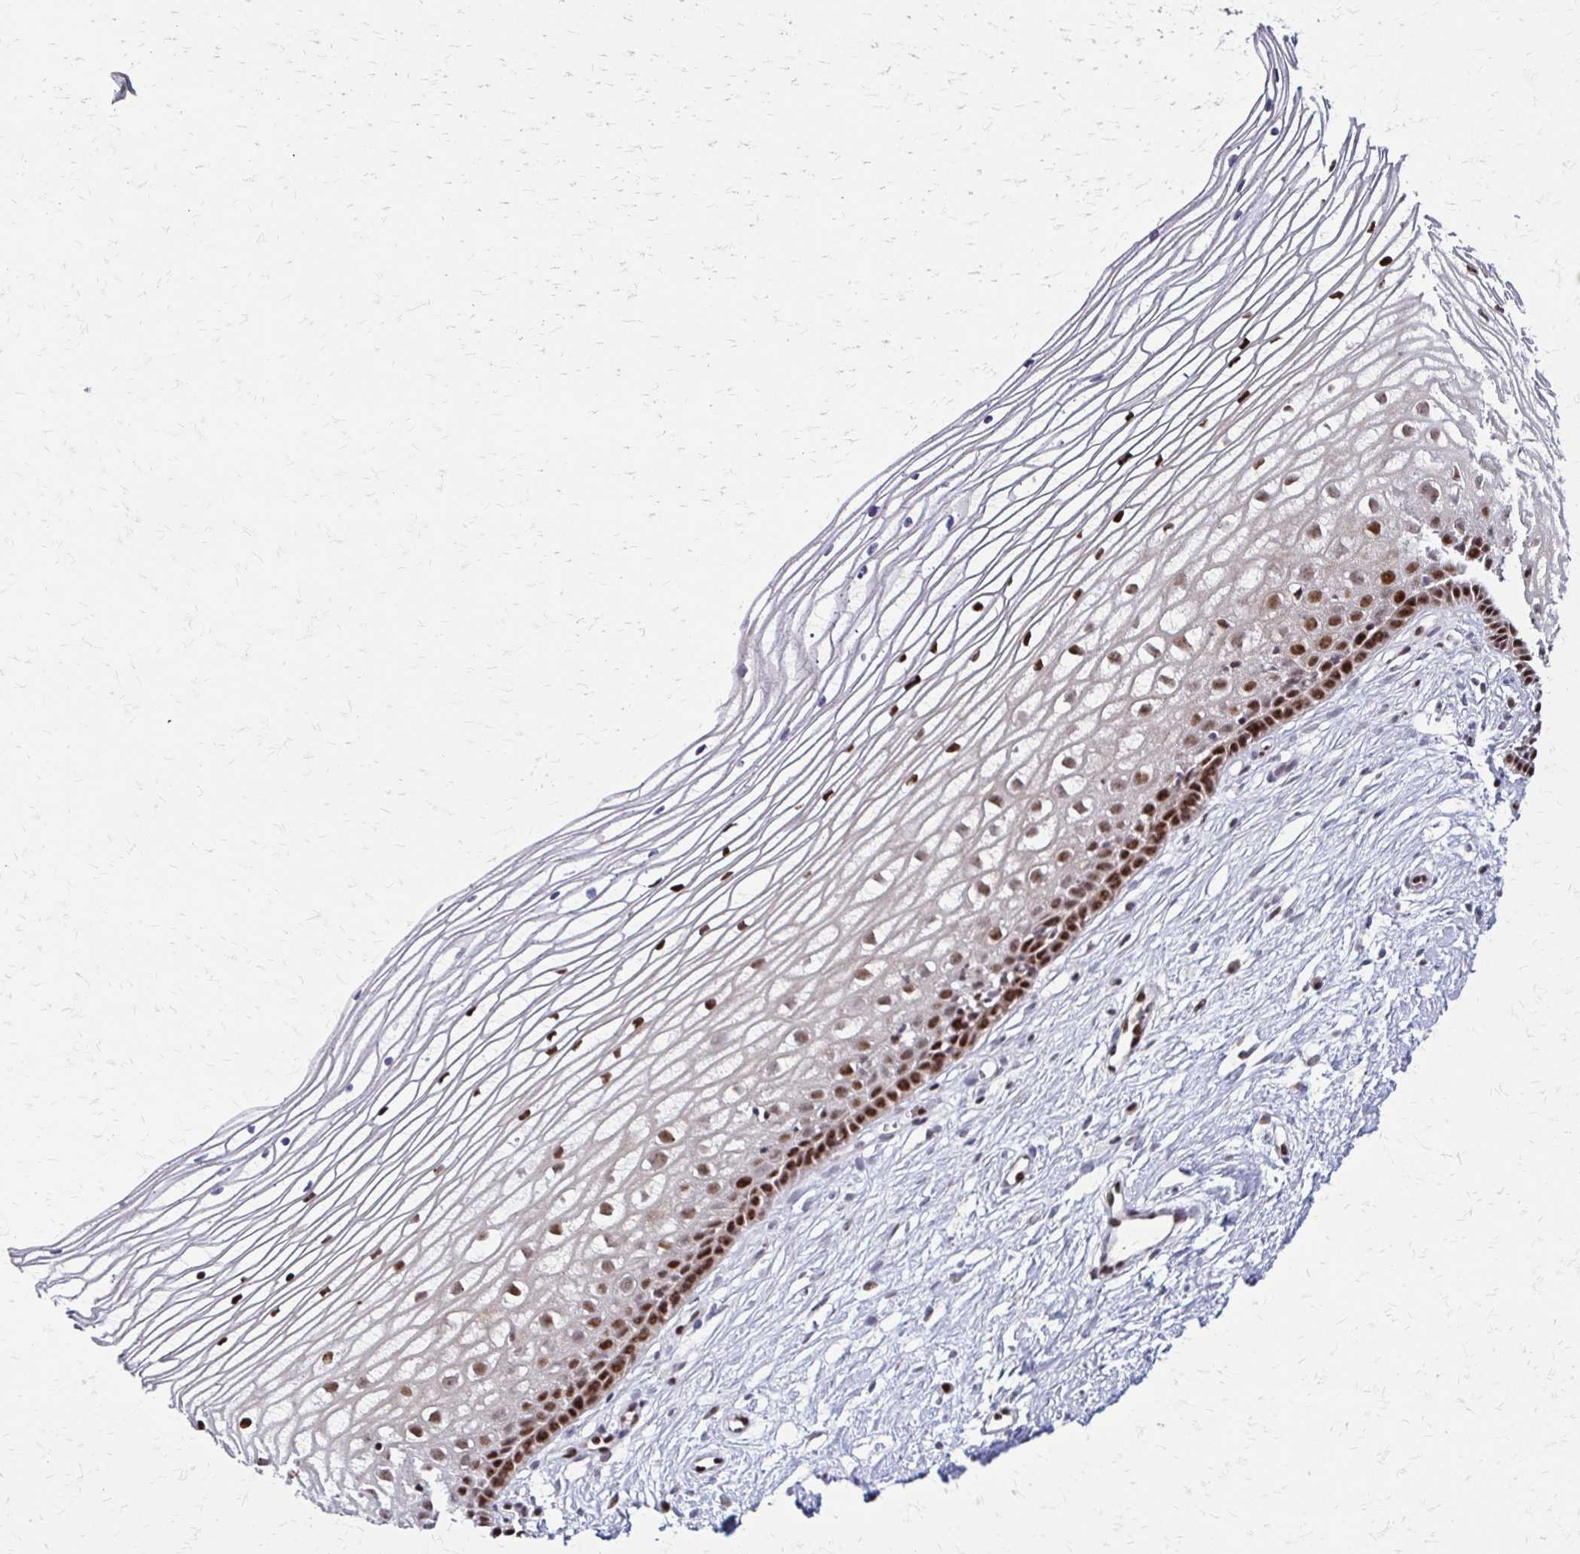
{"staining": {"intensity": "strong", "quantity": ">75%", "location": "nuclear"}, "tissue": "cervix", "cell_type": "Glandular cells", "image_type": "normal", "snomed": [{"axis": "morphology", "description": "Normal tissue, NOS"}, {"axis": "topography", "description": "Cervix"}], "caption": "The photomicrograph reveals staining of unremarkable cervix, revealing strong nuclear protein expression (brown color) within glandular cells.", "gene": "TRIR", "patient": {"sex": "female", "age": 40}}